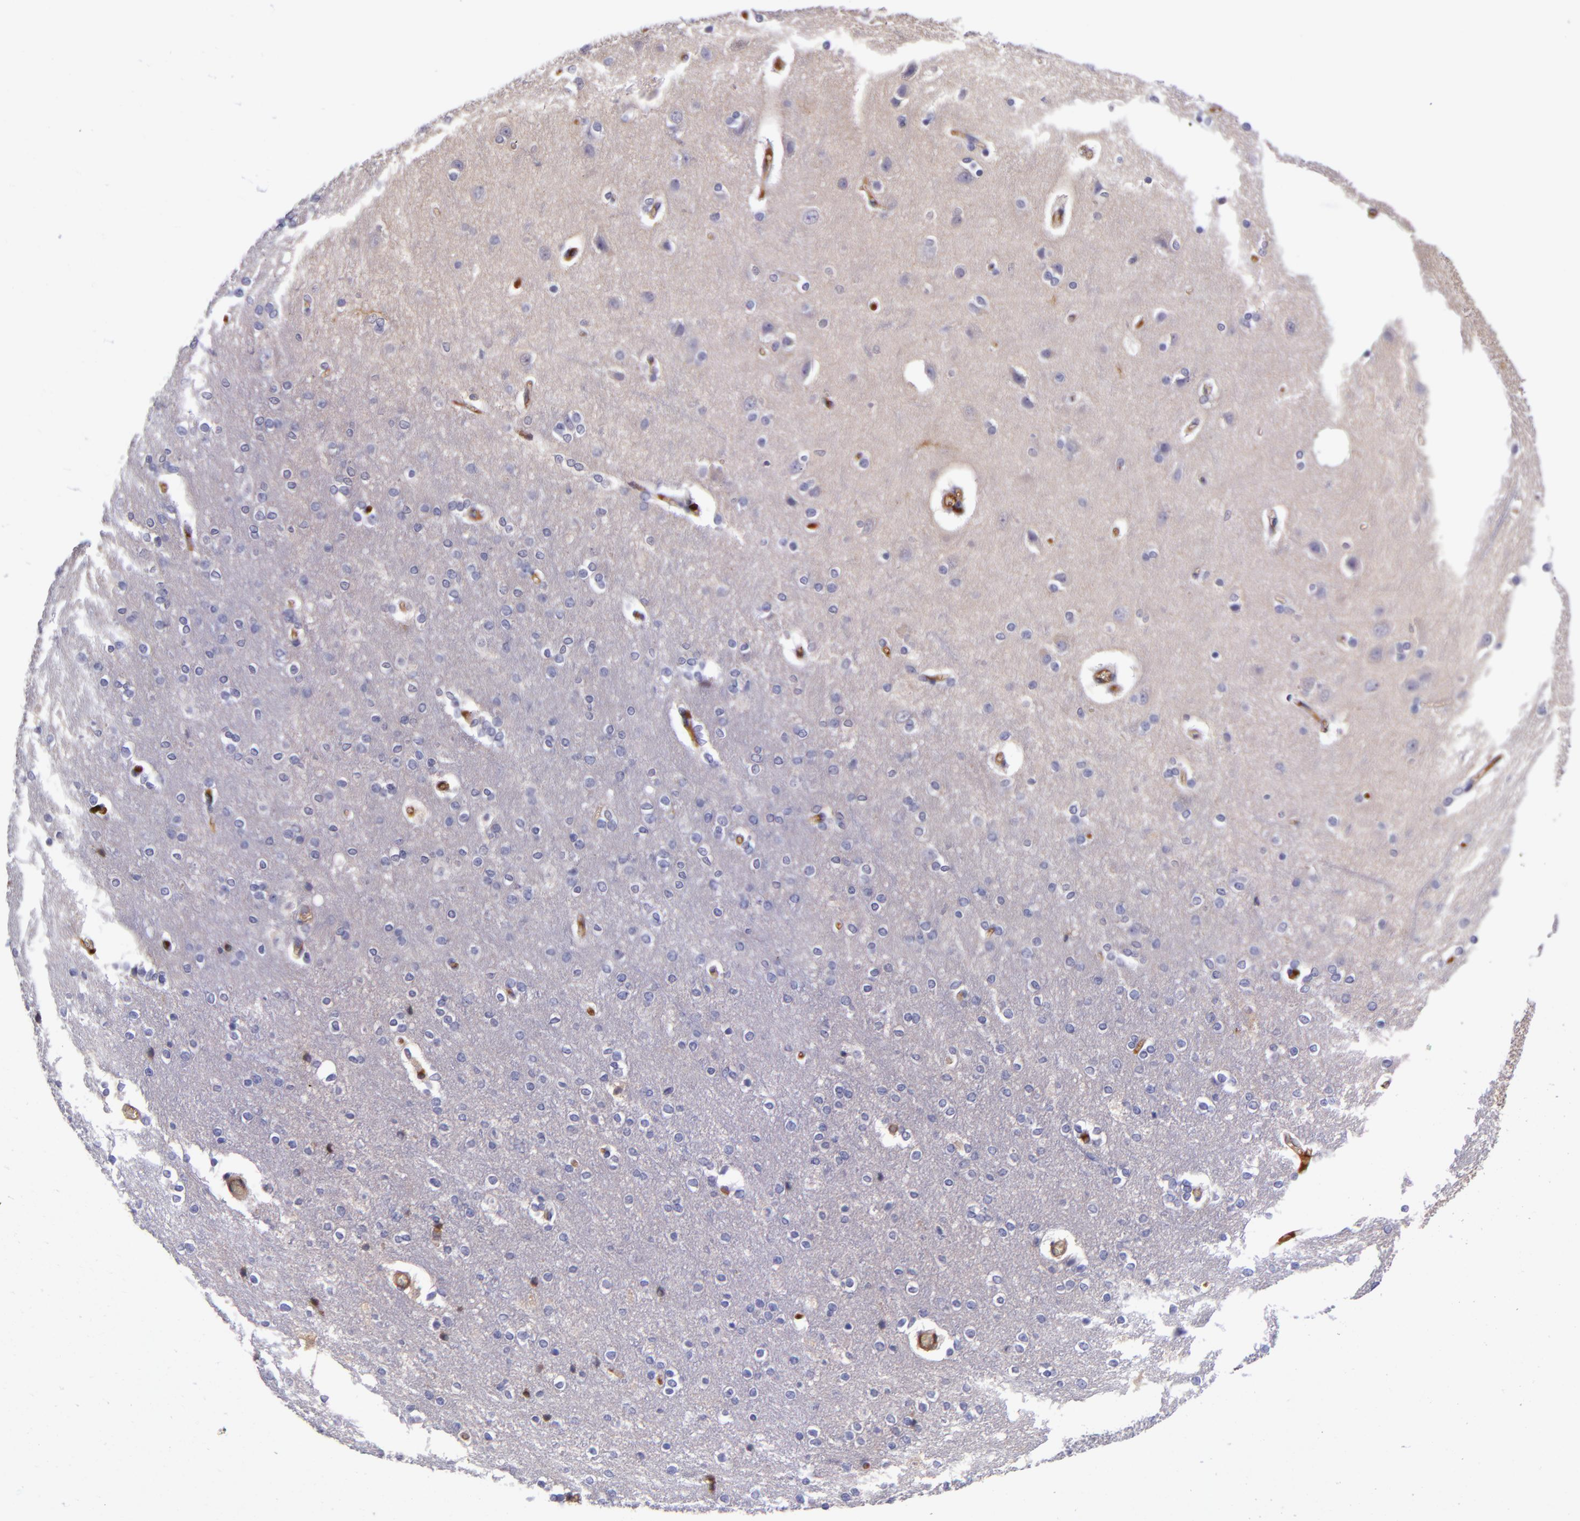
{"staining": {"intensity": "weak", "quantity": ">75%", "location": "cytoplasmic/membranous"}, "tissue": "cerebral cortex", "cell_type": "Endothelial cells", "image_type": "normal", "snomed": [{"axis": "morphology", "description": "Normal tissue, NOS"}, {"axis": "topography", "description": "Cerebral cortex"}], "caption": "IHC of normal human cerebral cortex displays low levels of weak cytoplasmic/membranous staining in about >75% of endothelial cells. (DAB IHC, brown staining for protein, blue staining for nuclei).", "gene": "CLEC3B", "patient": {"sex": "female", "age": 54}}